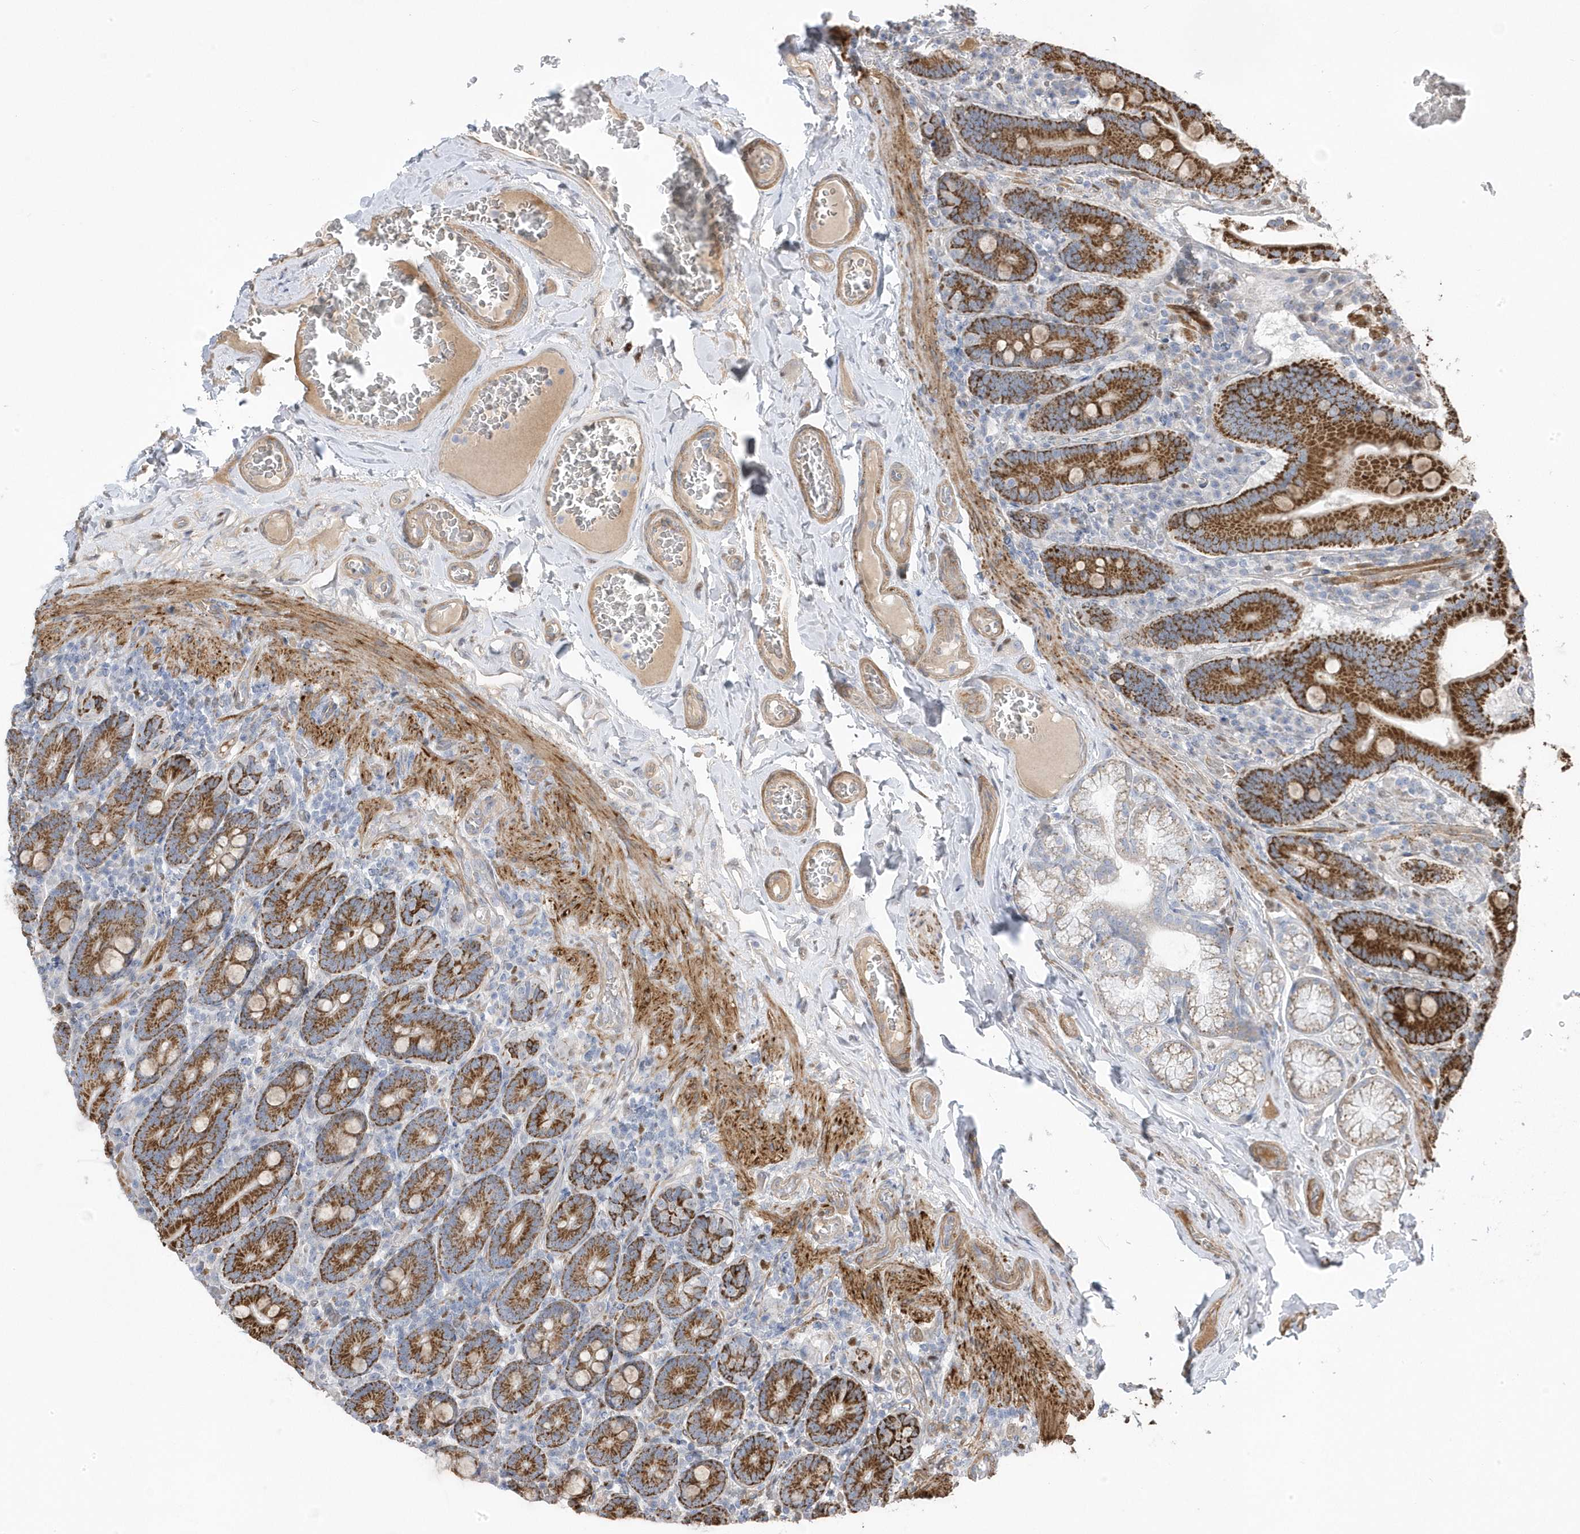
{"staining": {"intensity": "strong", "quantity": ">75%", "location": "cytoplasmic/membranous"}, "tissue": "duodenum", "cell_type": "Glandular cells", "image_type": "normal", "snomed": [{"axis": "morphology", "description": "Normal tissue, NOS"}, {"axis": "topography", "description": "Duodenum"}], "caption": "DAB immunohistochemical staining of benign human duodenum reveals strong cytoplasmic/membranous protein staining in approximately >75% of glandular cells.", "gene": "GTPBP6", "patient": {"sex": "female", "age": 62}}